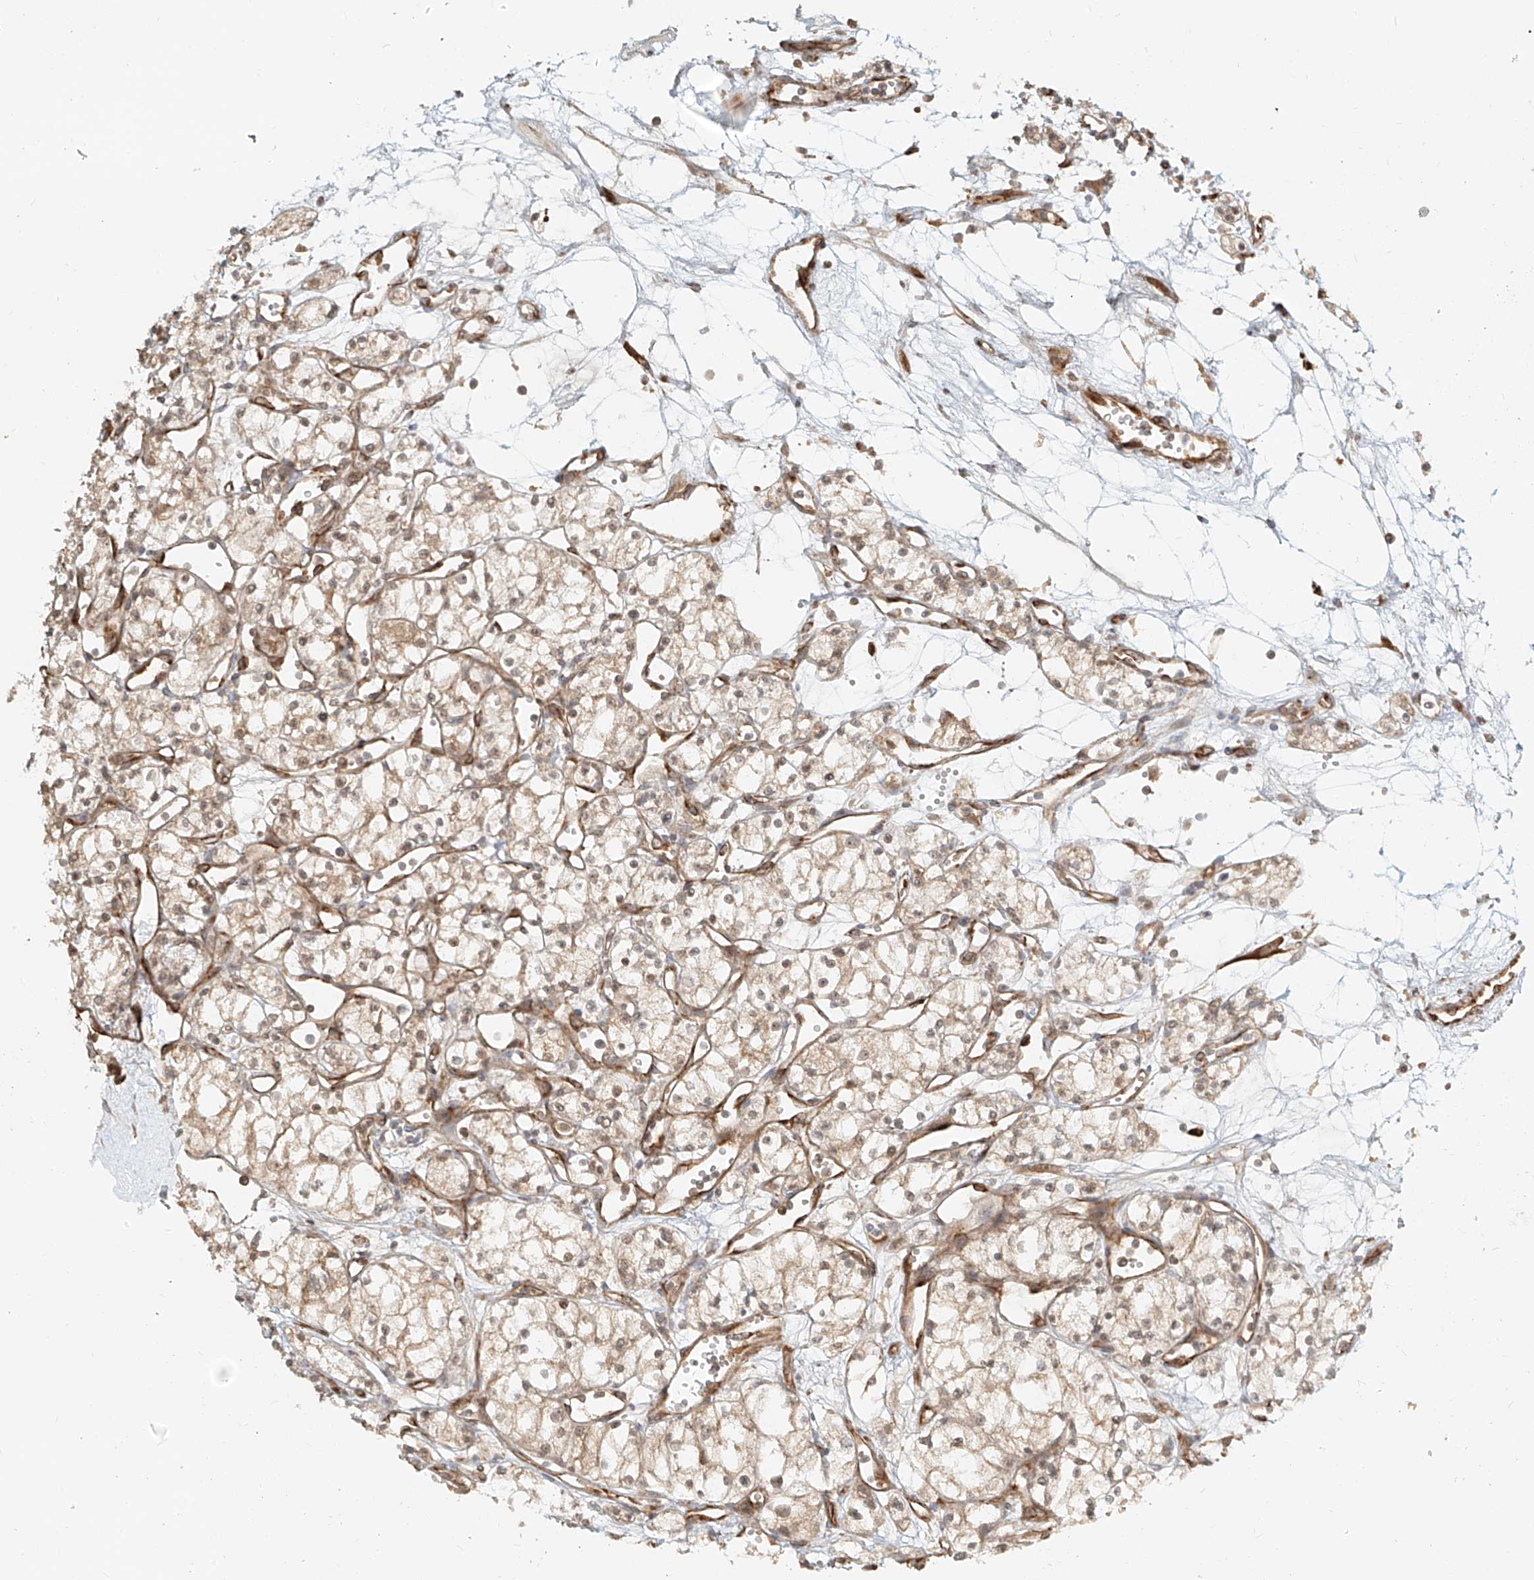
{"staining": {"intensity": "weak", "quantity": "<25%", "location": "cytoplasmic/membranous"}, "tissue": "renal cancer", "cell_type": "Tumor cells", "image_type": "cancer", "snomed": [{"axis": "morphology", "description": "Adenocarcinoma, NOS"}, {"axis": "topography", "description": "Kidney"}], "caption": "The immunohistochemistry micrograph has no significant positivity in tumor cells of adenocarcinoma (renal) tissue.", "gene": "UBE2K", "patient": {"sex": "male", "age": 59}}